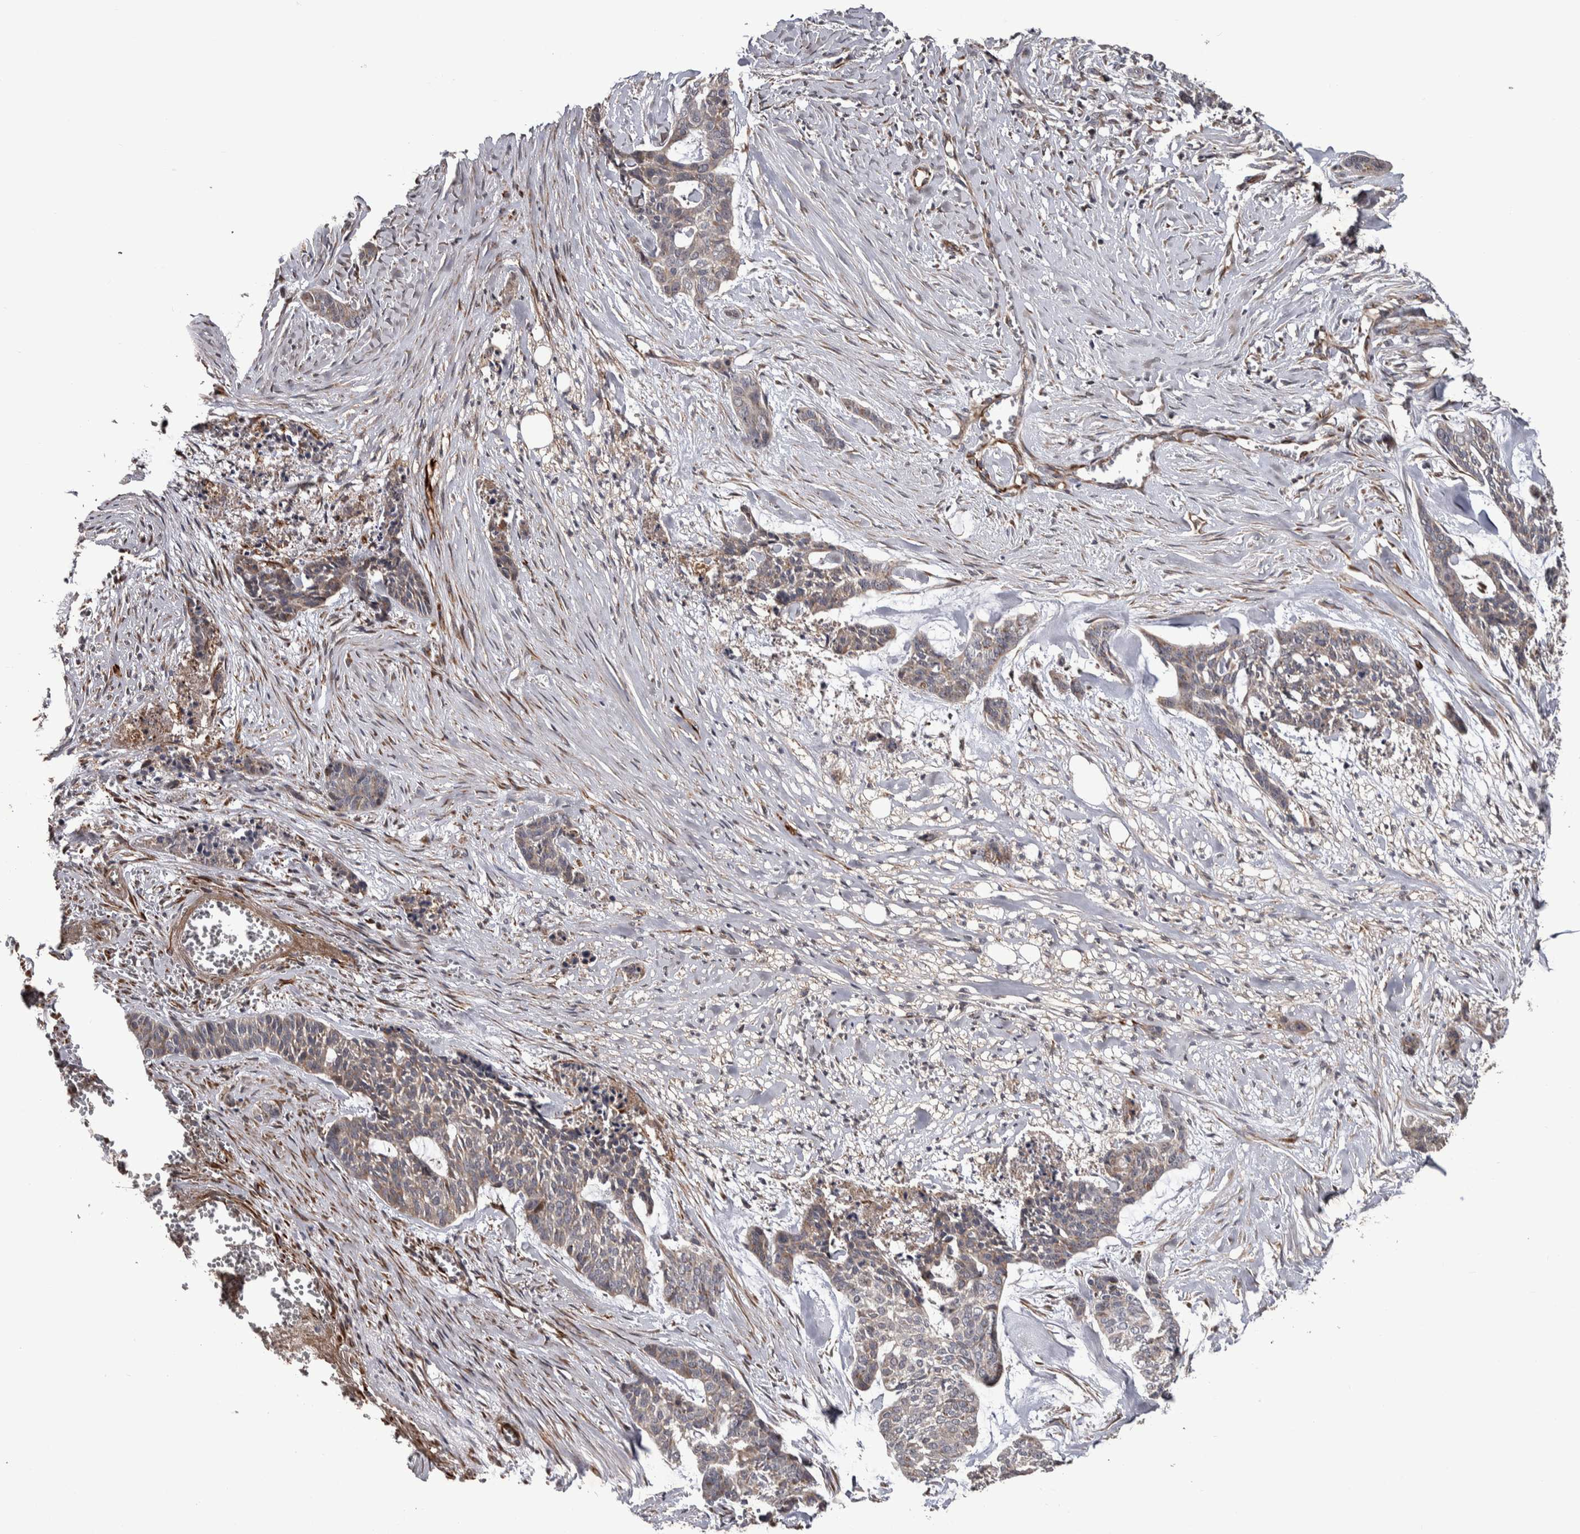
{"staining": {"intensity": "weak", "quantity": "25%-75%", "location": "cytoplasmic/membranous"}, "tissue": "skin cancer", "cell_type": "Tumor cells", "image_type": "cancer", "snomed": [{"axis": "morphology", "description": "Basal cell carcinoma"}, {"axis": "topography", "description": "Skin"}], "caption": "High-magnification brightfield microscopy of skin basal cell carcinoma stained with DAB (brown) and counterstained with hematoxylin (blue). tumor cells exhibit weak cytoplasmic/membranous staining is appreciated in approximately25%-75% of cells.", "gene": "CANT1", "patient": {"sex": "female", "age": 64}}